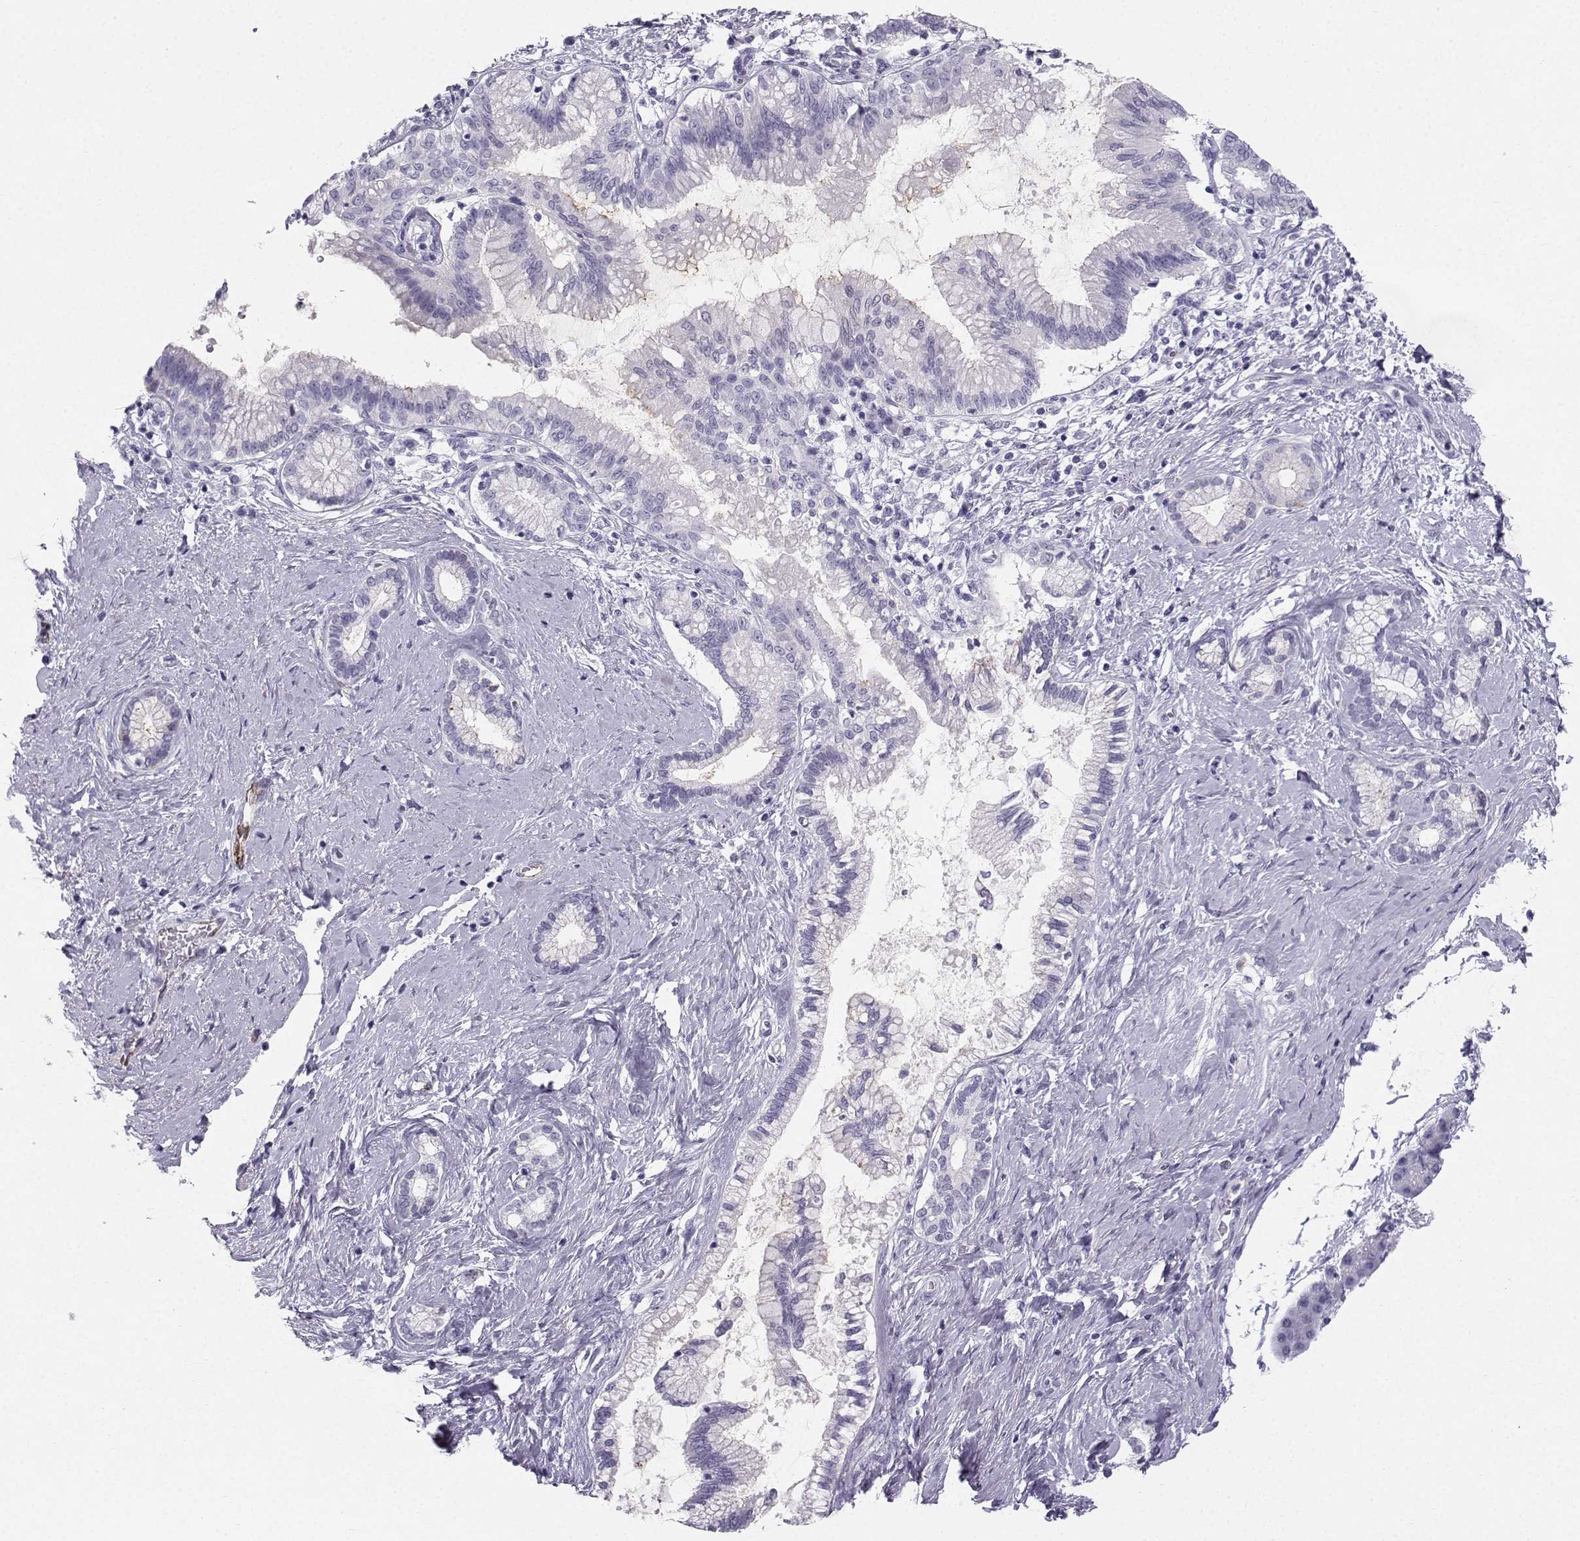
{"staining": {"intensity": "negative", "quantity": "none", "location": "none"}, "tissue": "pancreatic cancer", "cell_type": "Tumor cells", "image_type": "cancer", "snomed": [{"axis": "morphology", "description": "Adenocarcinoma, NOS"}, {"axis": "topography", "description": "Pancreas"}], "caption": "The image reveals no significant staining in tumor cells of pancreatic cancer.", "gene": "IQCD", "patient": {"sex": "female", "age": 73}}